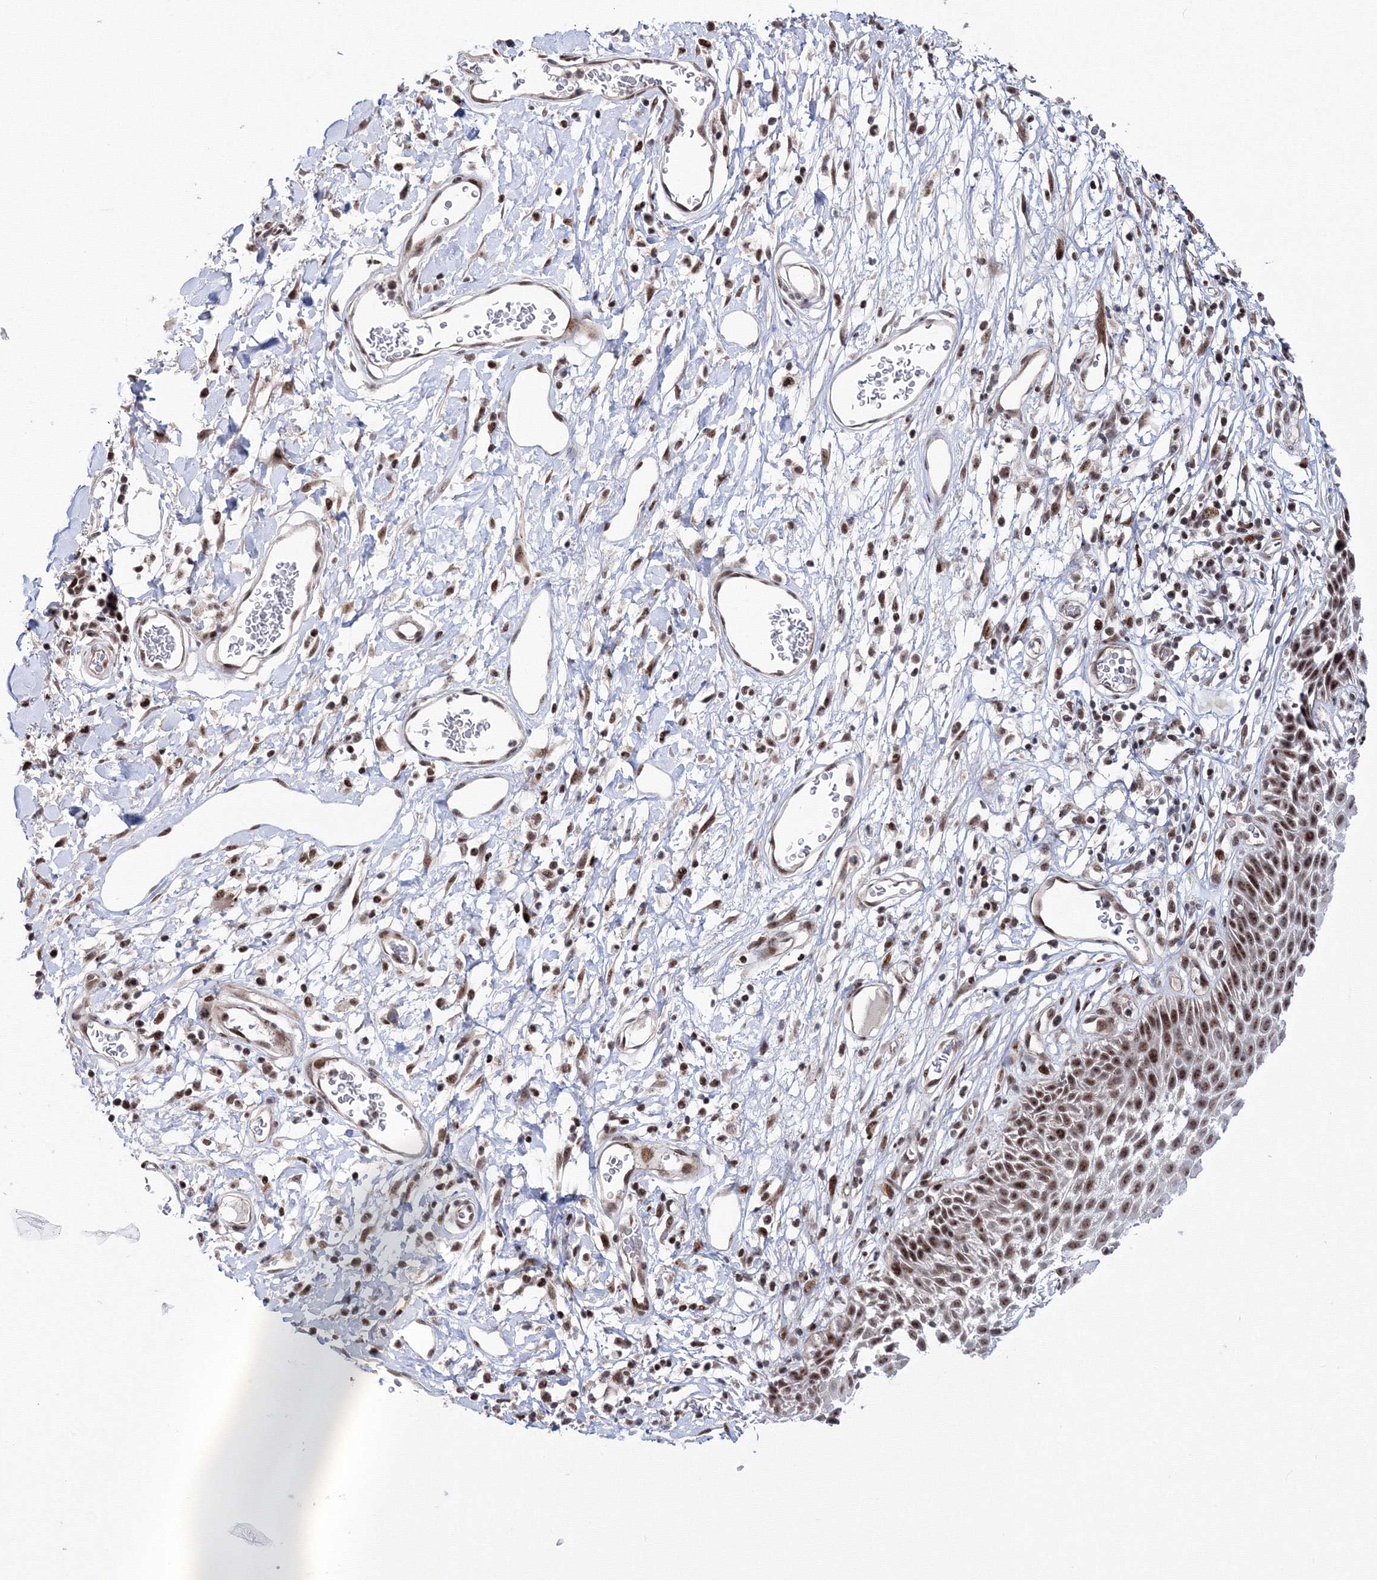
{"staining": {"intensity": "strong", "quantity": ">75%", "location": "cytoplasmic/membranous,nuclear"}, "tissue": "skin", "cell_type": "Epidermal cells", "image_type": "normal", "snomed": [{"axis": "morphology", "description": "Normal tissue, NOS"}, {"axis": "topography", "description": "Vulva"}], "caption": "A brown stain shows strong cytoplasmic/membranous,nuclear staining of a protein in epidermal cells of benign skin.", "gene": "TATDN2", "patient": {"sex": "female", "age": 68}}